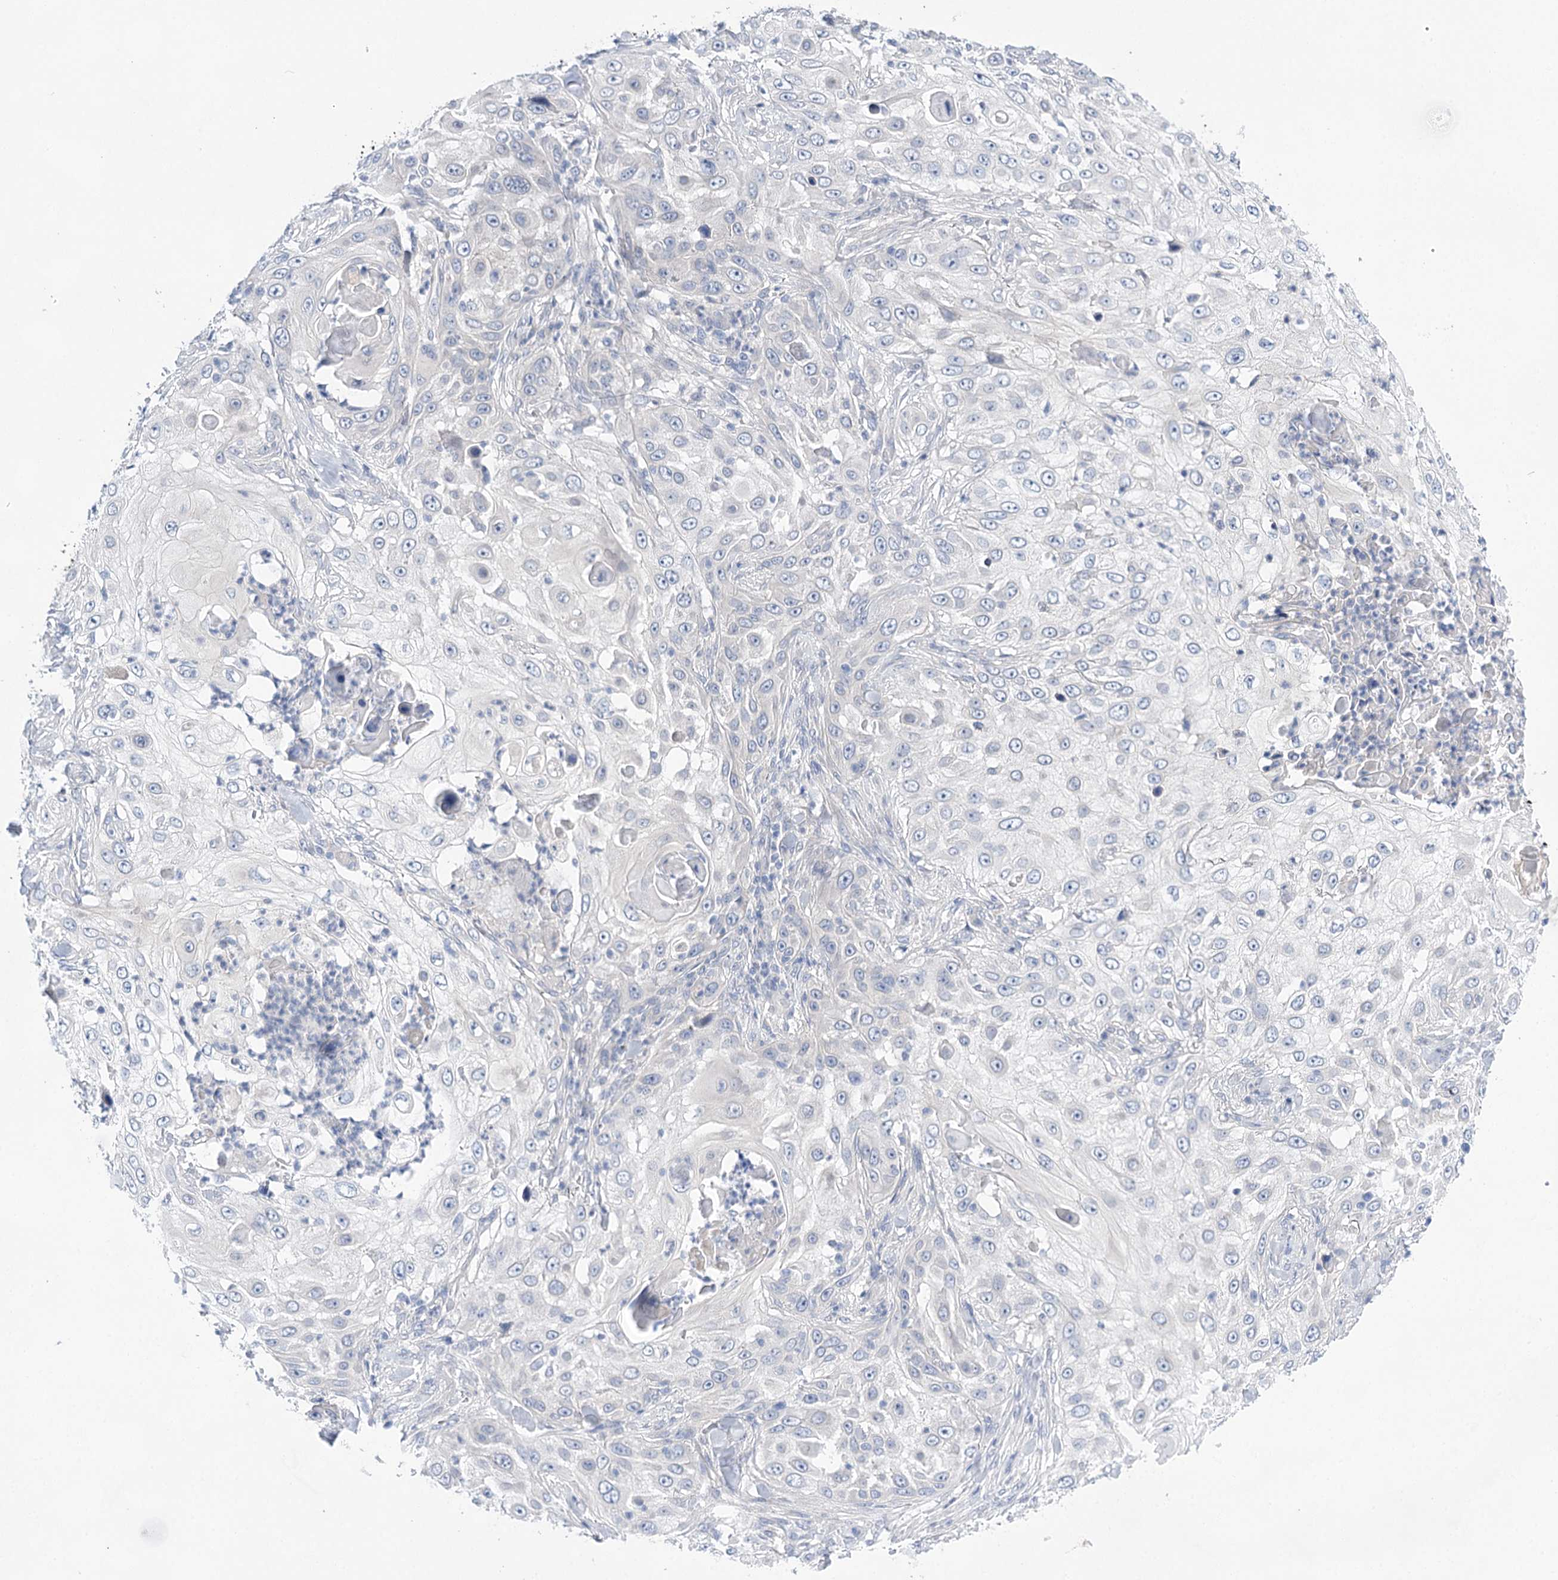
{"staining": {"intensity": "negative", "quantity": "none", "location": "none"}, "tissue": "skin cancer", "cell_type": "Tumor cells", "image_type": "cancer", "snomed": [{"axis": "morphology", "description": "Squamous cell carcinoma, NOS"}, {"axis": "topography", "description": "Skin"}], "caption": "Immunohistochemistry histopathology image of neoplastic tissue: human skin squamous cell carcinoma stained with DAB displays no significant protein positivity in tumor cells. (DAB (3,3'-diaminobenzidine) IHC with hematoxylin counter stain).", "gene": "LALBA", "patient": {"sex": "female", "age": 44}}